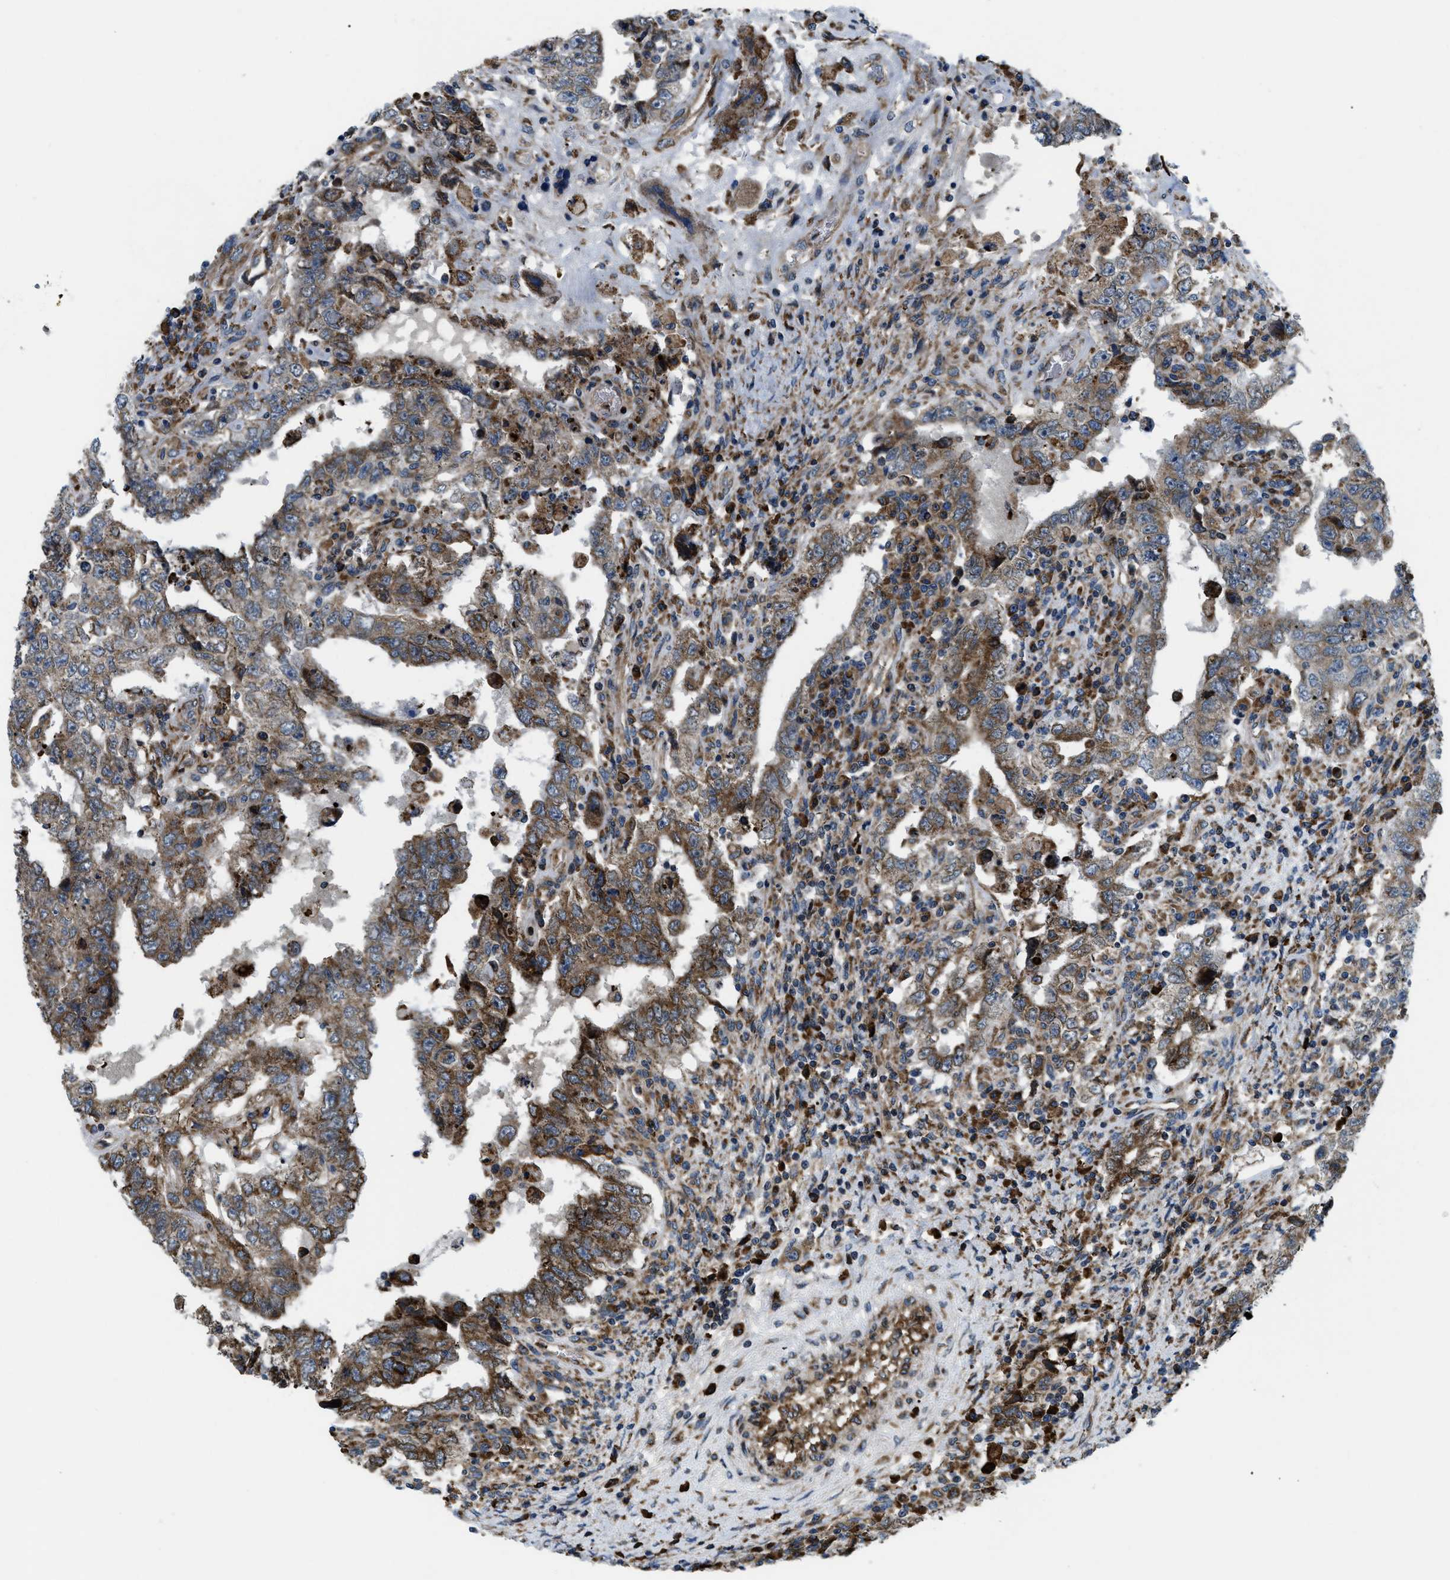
{"staining": {"intensity": "moderate", "quantity": ">75%", "location": "cytoplasmic/membranous"}, "tissue": "testis cancer", "cell_type": "Tumor cells", "image_type": "cancer", "snomed": [{"axis": "morphology", "description": "Carcinoma, Embryonal, NOS"}, {"axis": "topography", "description": "Testis"}], "caption": "Testis cancer (embryonal carcinoma) stained with a brown dye reveals moderate cytoplasmic/membranous positive positivity in about >75% of tumor cells.", "gene": "CSPG4", "patient": {"sex": "male", "age": 26}}